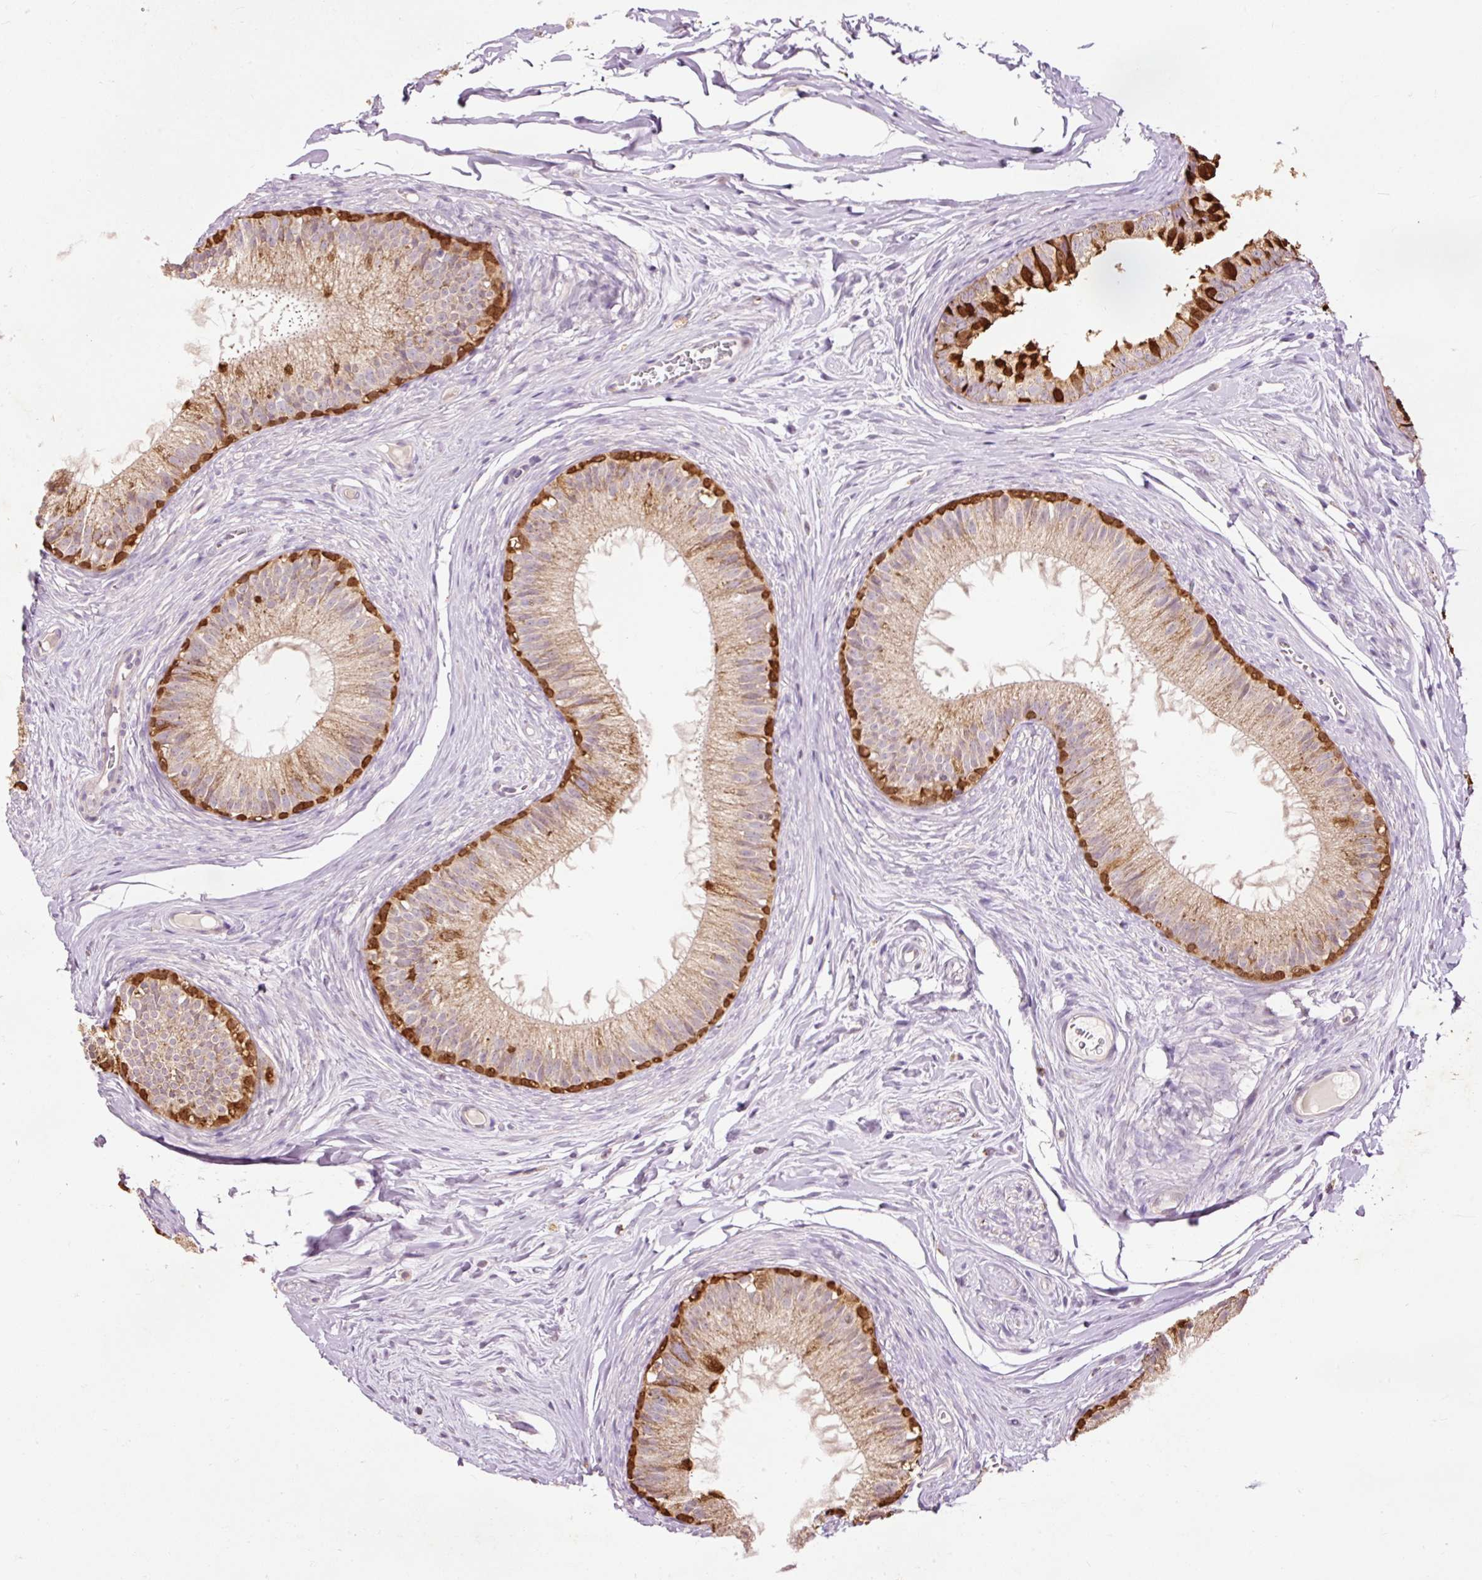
{"staining": {"intensity": "strong", "quantity": "<25%", "location": "cytoplasmic/membranous"}, "tissue": "epididymis", "cell_type": "Glandular cells", "image_type": "normal", "snomed": [{"axis": "morphology", "description": "Normal tissue, NOS"}, {"axis": "topography", "description": "Epididymis"}], "caption": "The histopathology image demonstrates a brown stain indicating the presence of a protein in the cytoplasmic/membranous of glandular cells in epididymis.", "gene": "PRDX5", "patient": {"sex": "male", "age": 25}}